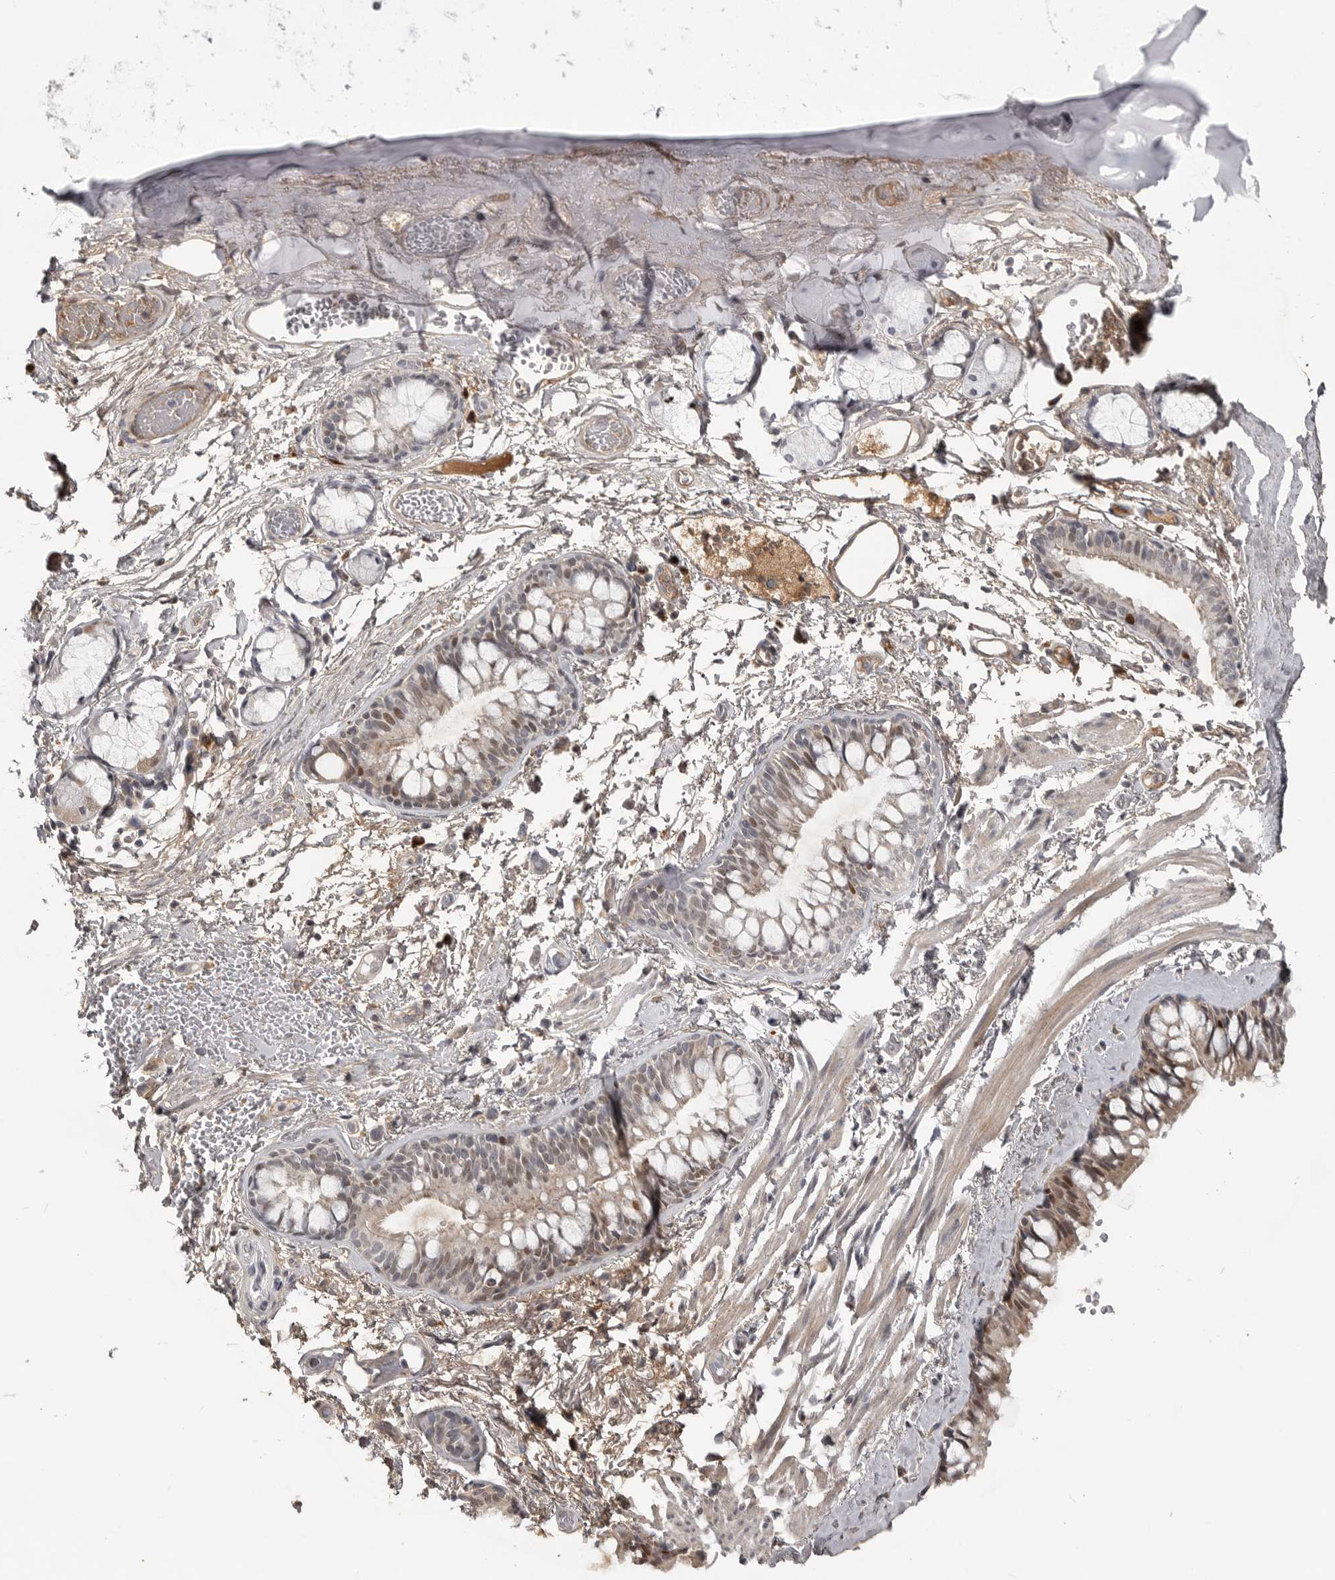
{"staining": {"intensity": "moderate", "quantity": ">75%", "location": "cytoplasmic/membranous,nuclear"}, "tissue": "adipose tissue", "cell_type": "Adipocytes", "image_type": "normal", "snomed": [{"axis": "morphology", "description": "Normal tissue, NOS"}, {"axis": "topography", "description": "Cartilage tissue"}, {"axis": "topography", "description": "Bronchus"}], "caption": "High-power microscopy captured an immunohistochemistry image of unremarkable adipose tissue, revealing moderate cytoplasmic/membranous,nuclear expression in about >75% of adipocytes. (DAB (3,3'-diaminobenzidine) = brown stain, brightfield microscopy at high magnification).", "gene": "ZNF277", "patient": {"sex": "female", "age": 73}}